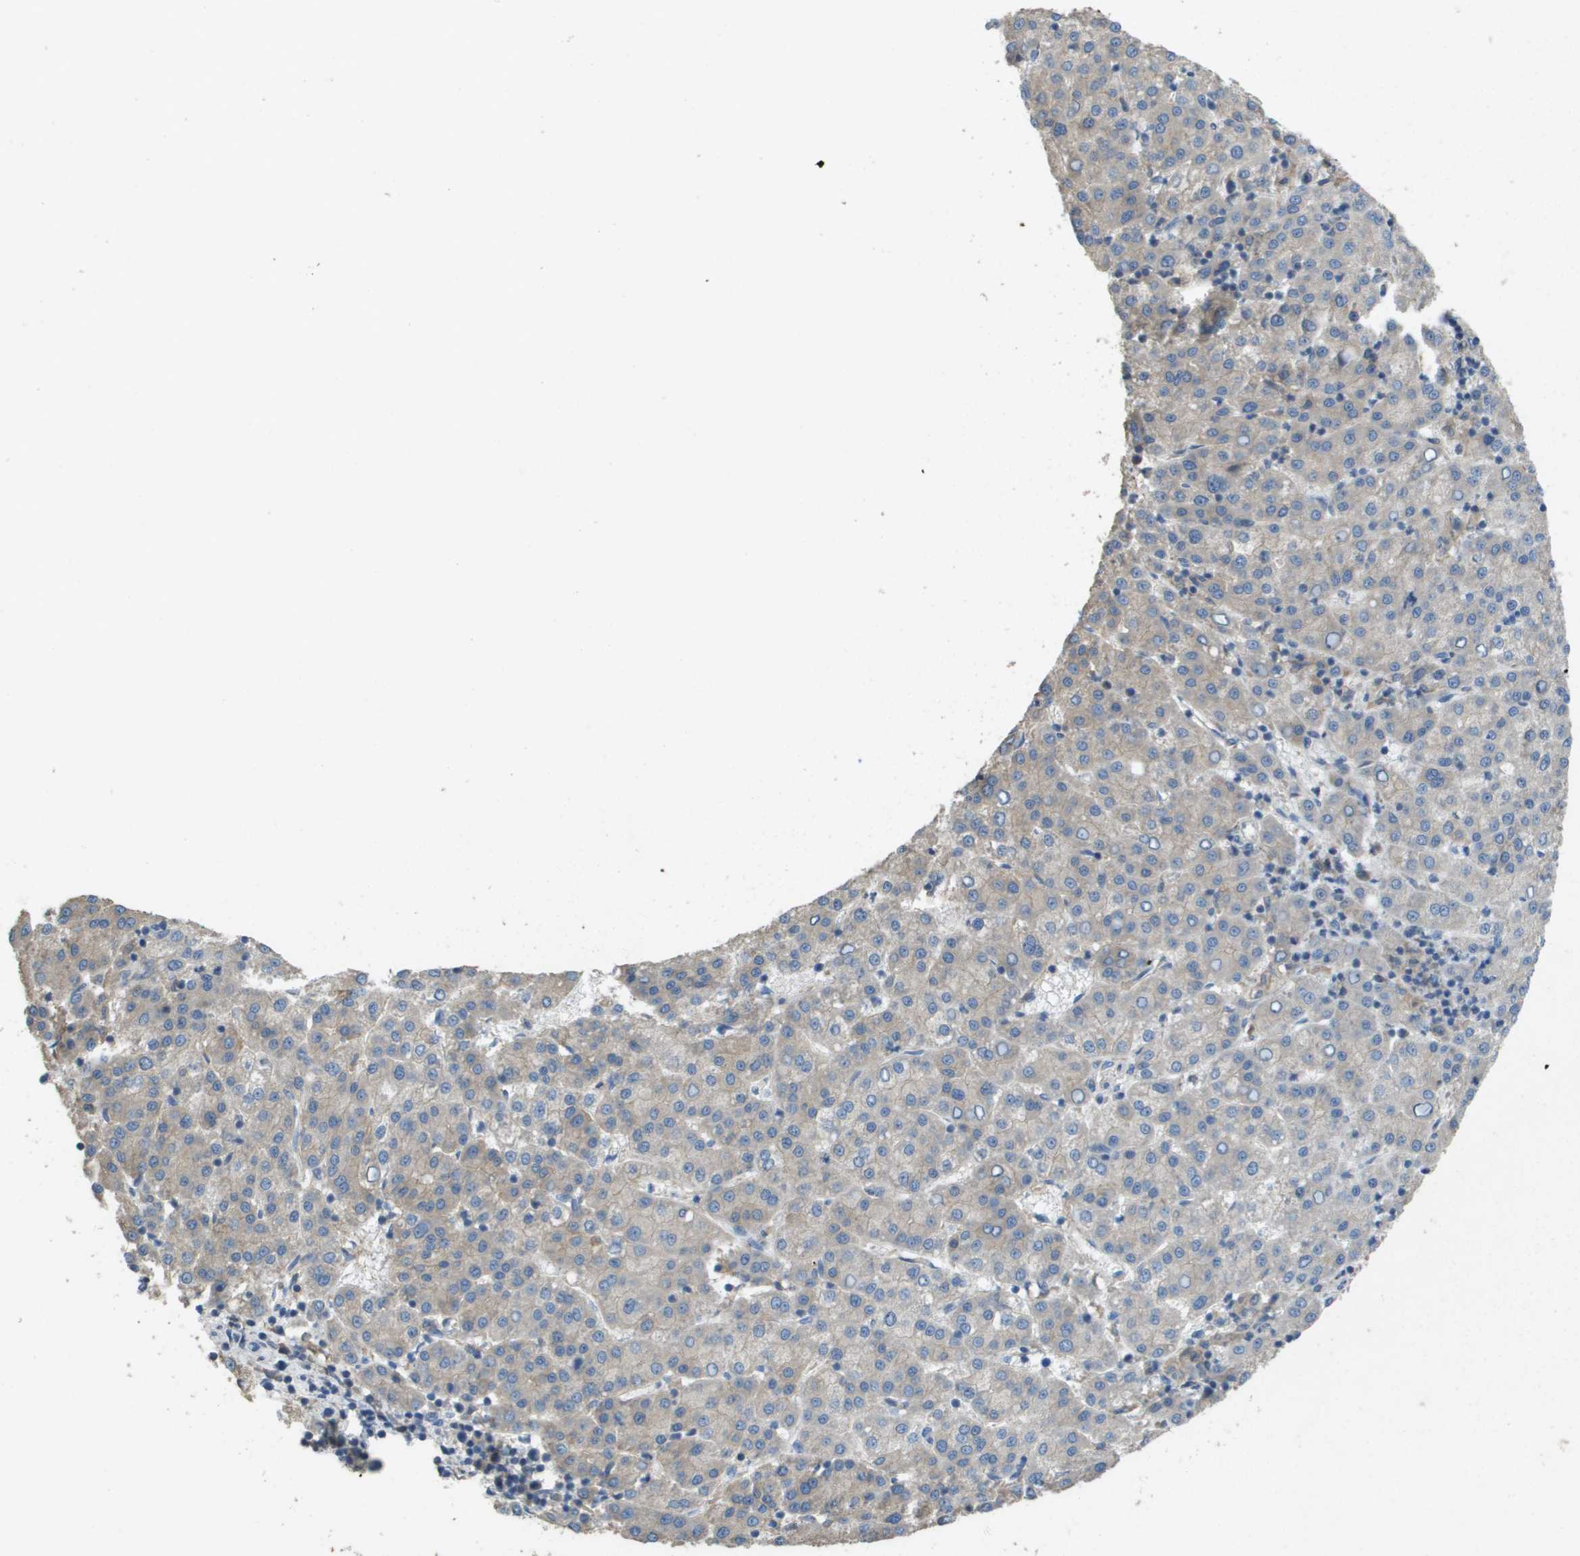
{"staining": {"intensity": "weak", "quantity": "<25%", "location": "cytoplasmic/membranous"}, "tissue": "liver cancer", "cell_type": "Tumor cells", "image_type": "cancer", "snomed": [{"axis": "morphology", "description": "Carcinoma, Hepatocellular, NOS"}, {"axis": "topography", "description": "Liver"}], "caption": "Photomicrograph shows no significant protein positivity in tumor cells of liver cancer (hepatocellular carcinoma).", "gene": "CLCA4", "patient": {"sex": "female", "age": 58}}